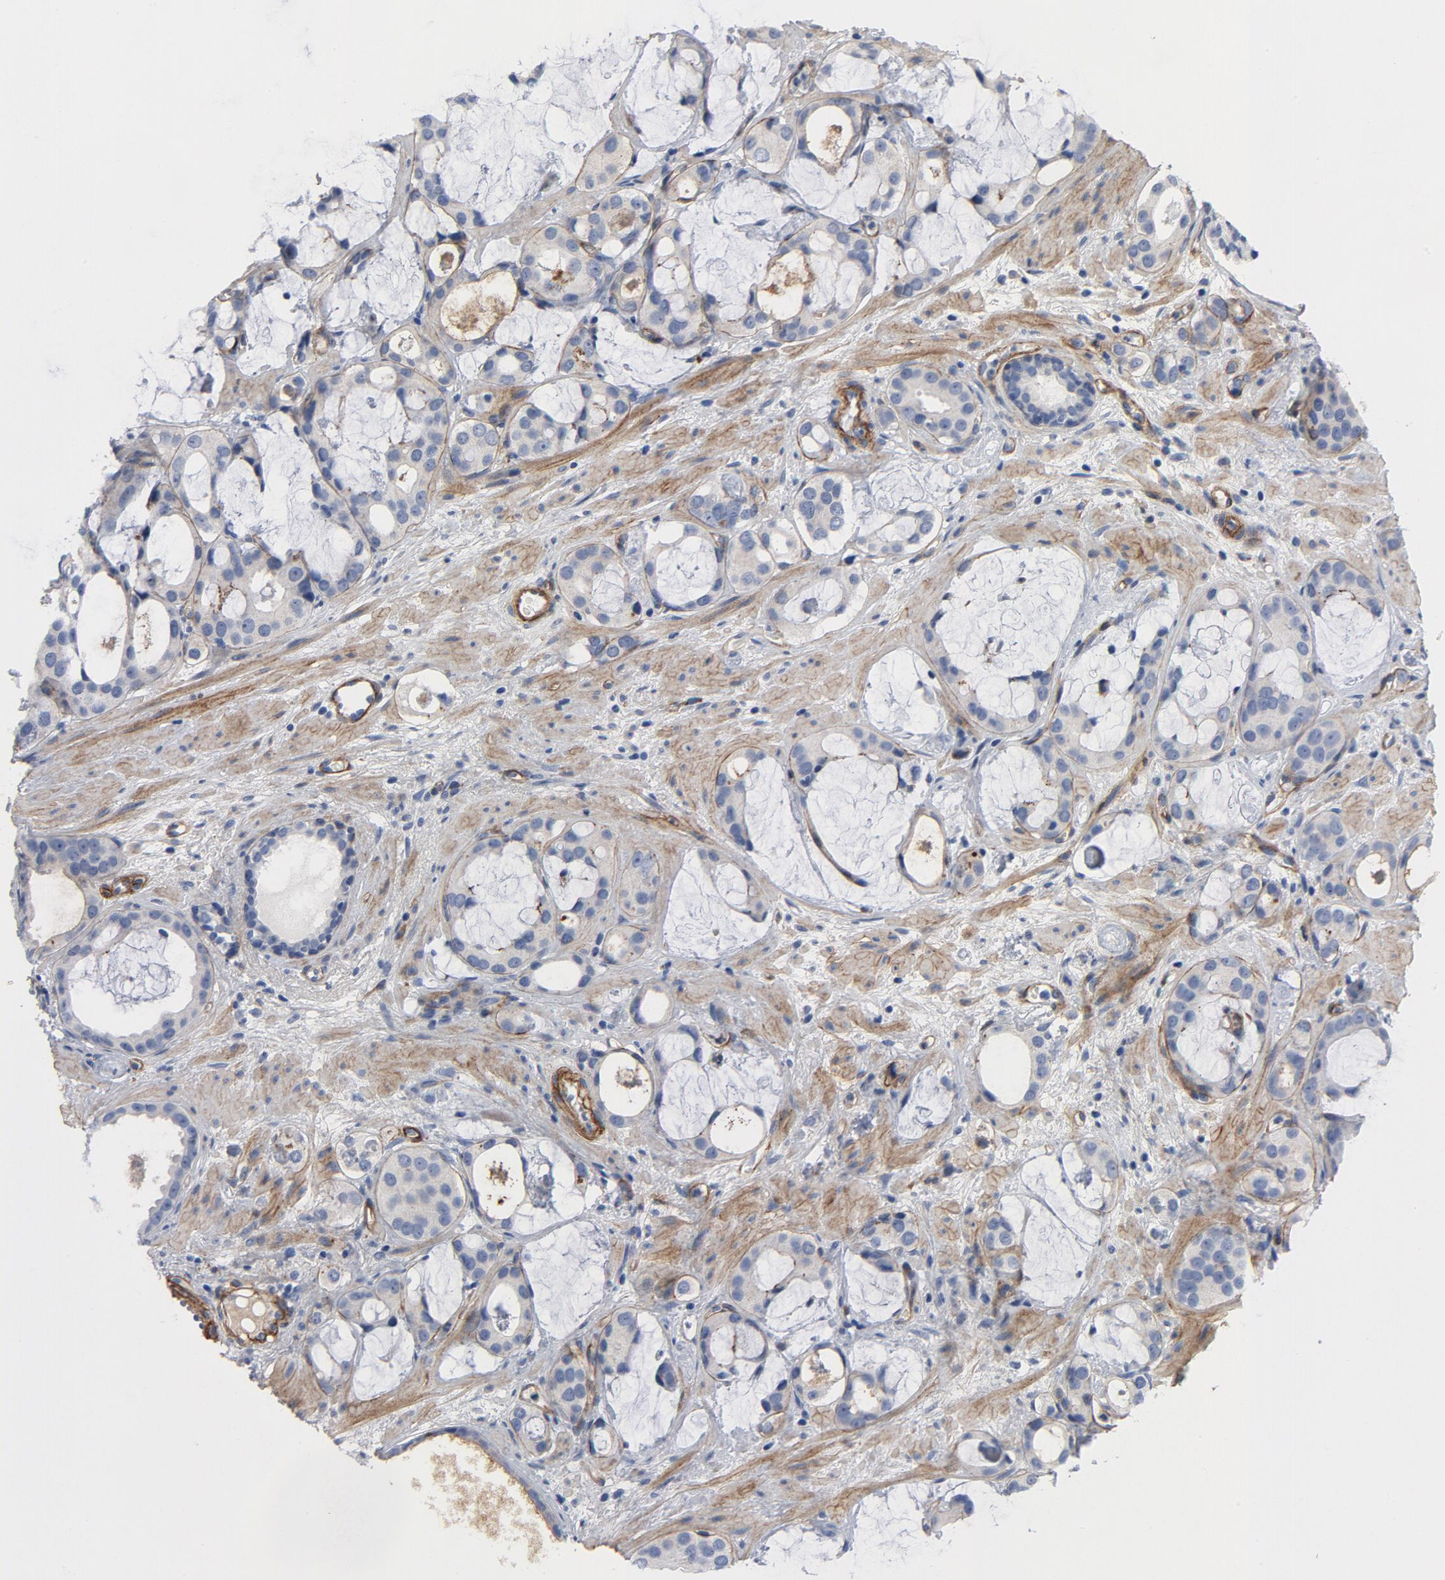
{"staining": {"intensity": "negative", "quantity": "none", "location": "none"}, "tissue": "prostate cancer", "cell_type": "Tumor cells", "image_type": "cancer", "snomed": [{"axis": "morphology", "description": "Adenocarcinoma, Low grade"}, {"axis": "topography", "description": "Prostate"}], "caption": "An immunohistochemistry image of prostate low-grade adenocarcinoma is shown. There is no staining in tumor cells of prostate low-grade adenocarcinoma. (Stains: DAB (3,3'-diaminobenzidine) IHC with hematoxylin counter stain, Microscopy: brightfield microscopy at high magnification).", "gene": "LAMC1", "patient": {"sex": "male", "age": 57}}